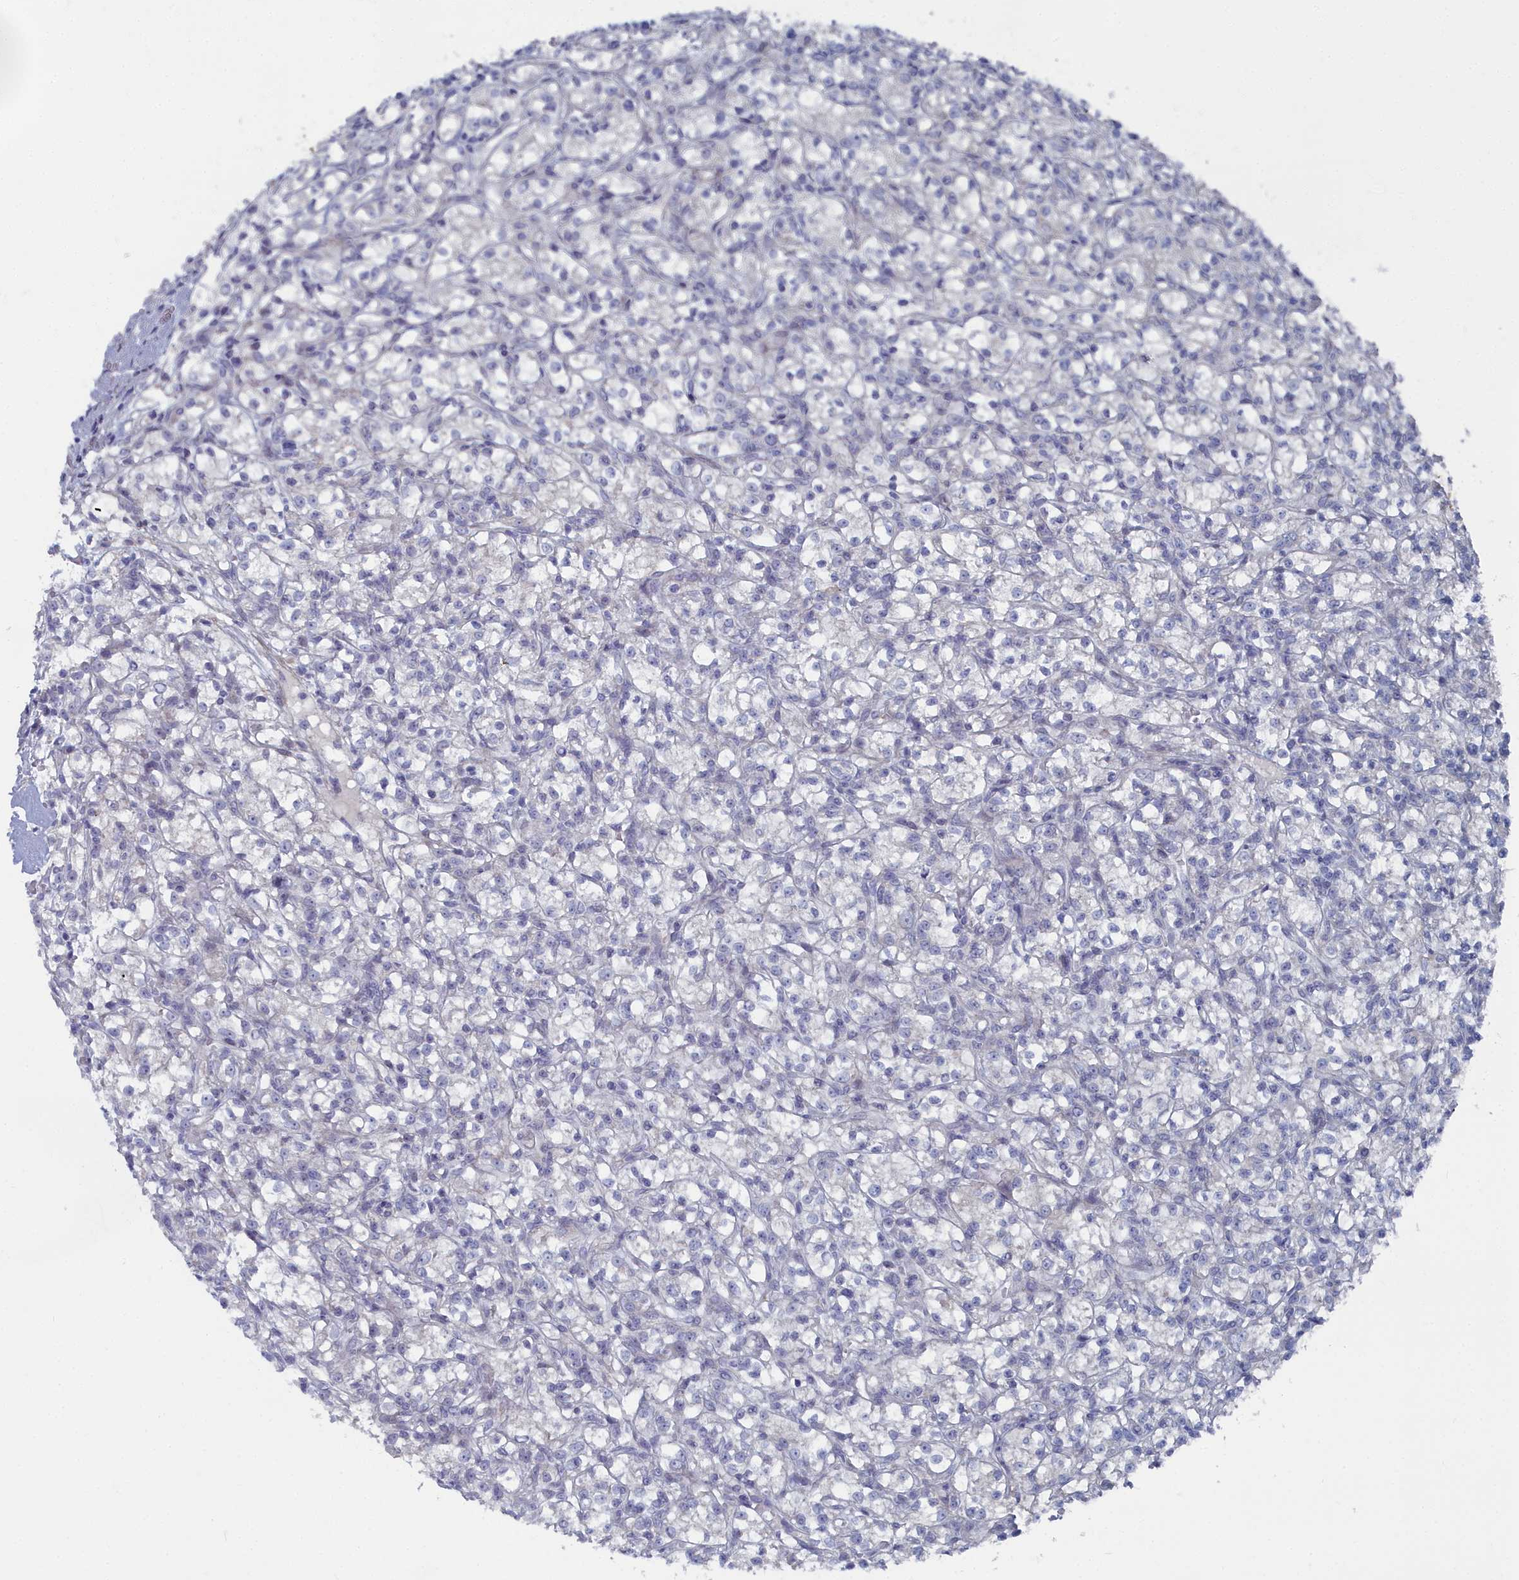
{"staining": {"intensity": "negative", "quantity": "none", "location": "none"}, "tissue": "renal cancer", "cell_type": "Tumor cells", "image_type": "cancer", "snomed": [{"axis": "morphology", "description": "Adenocarcinoma, NOS"}, {"axis": "topography", "description": "Kidney"}], "caption": "Human renal cancer (adenocarcinoma) stained for a protein using IHC shows no expression in tumor cells.", "gene": "SHISAL2A", "patient": {"sex": "female", "age": 59}}